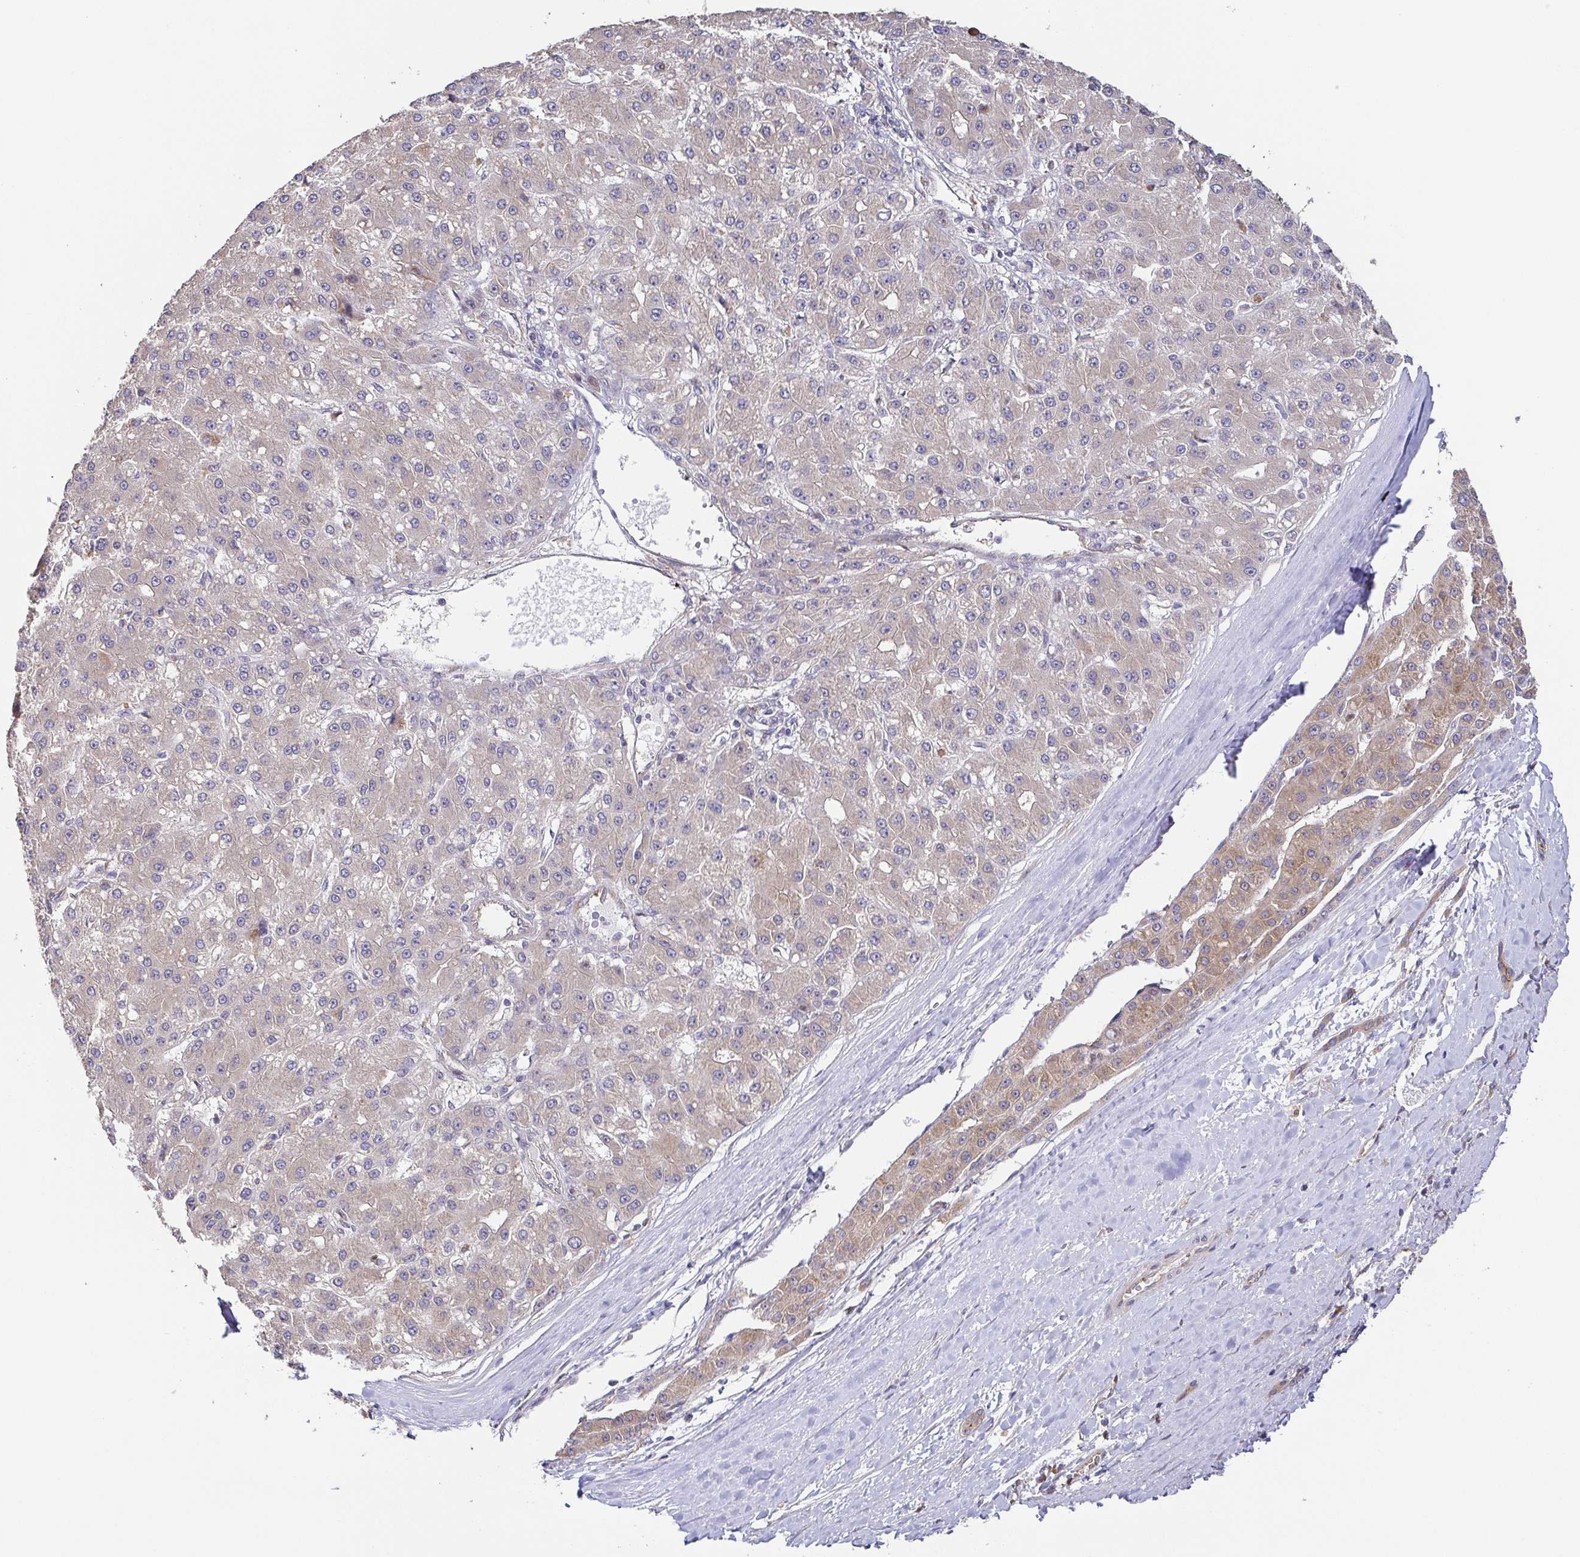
{"staining": {"intensity": "negative", "quantity": "none", "location": "none"}, "tissue": "liver cancer", "cell_type": "Tumor cells", "image_type": "cancer", "snomed": [{"axis": "morphology", "description": "Carcinoma, Hepatocellular, NOS"}, {"axis": "topography", "description": "Liver"}], "caption": "This is a histopathology image of IHC staining of liver cancer (hepatocellular carcinoma), which shows no staining in tumor cells.", "gene": "EIF3D", "patient": {"sex": "male", "age": 67}}